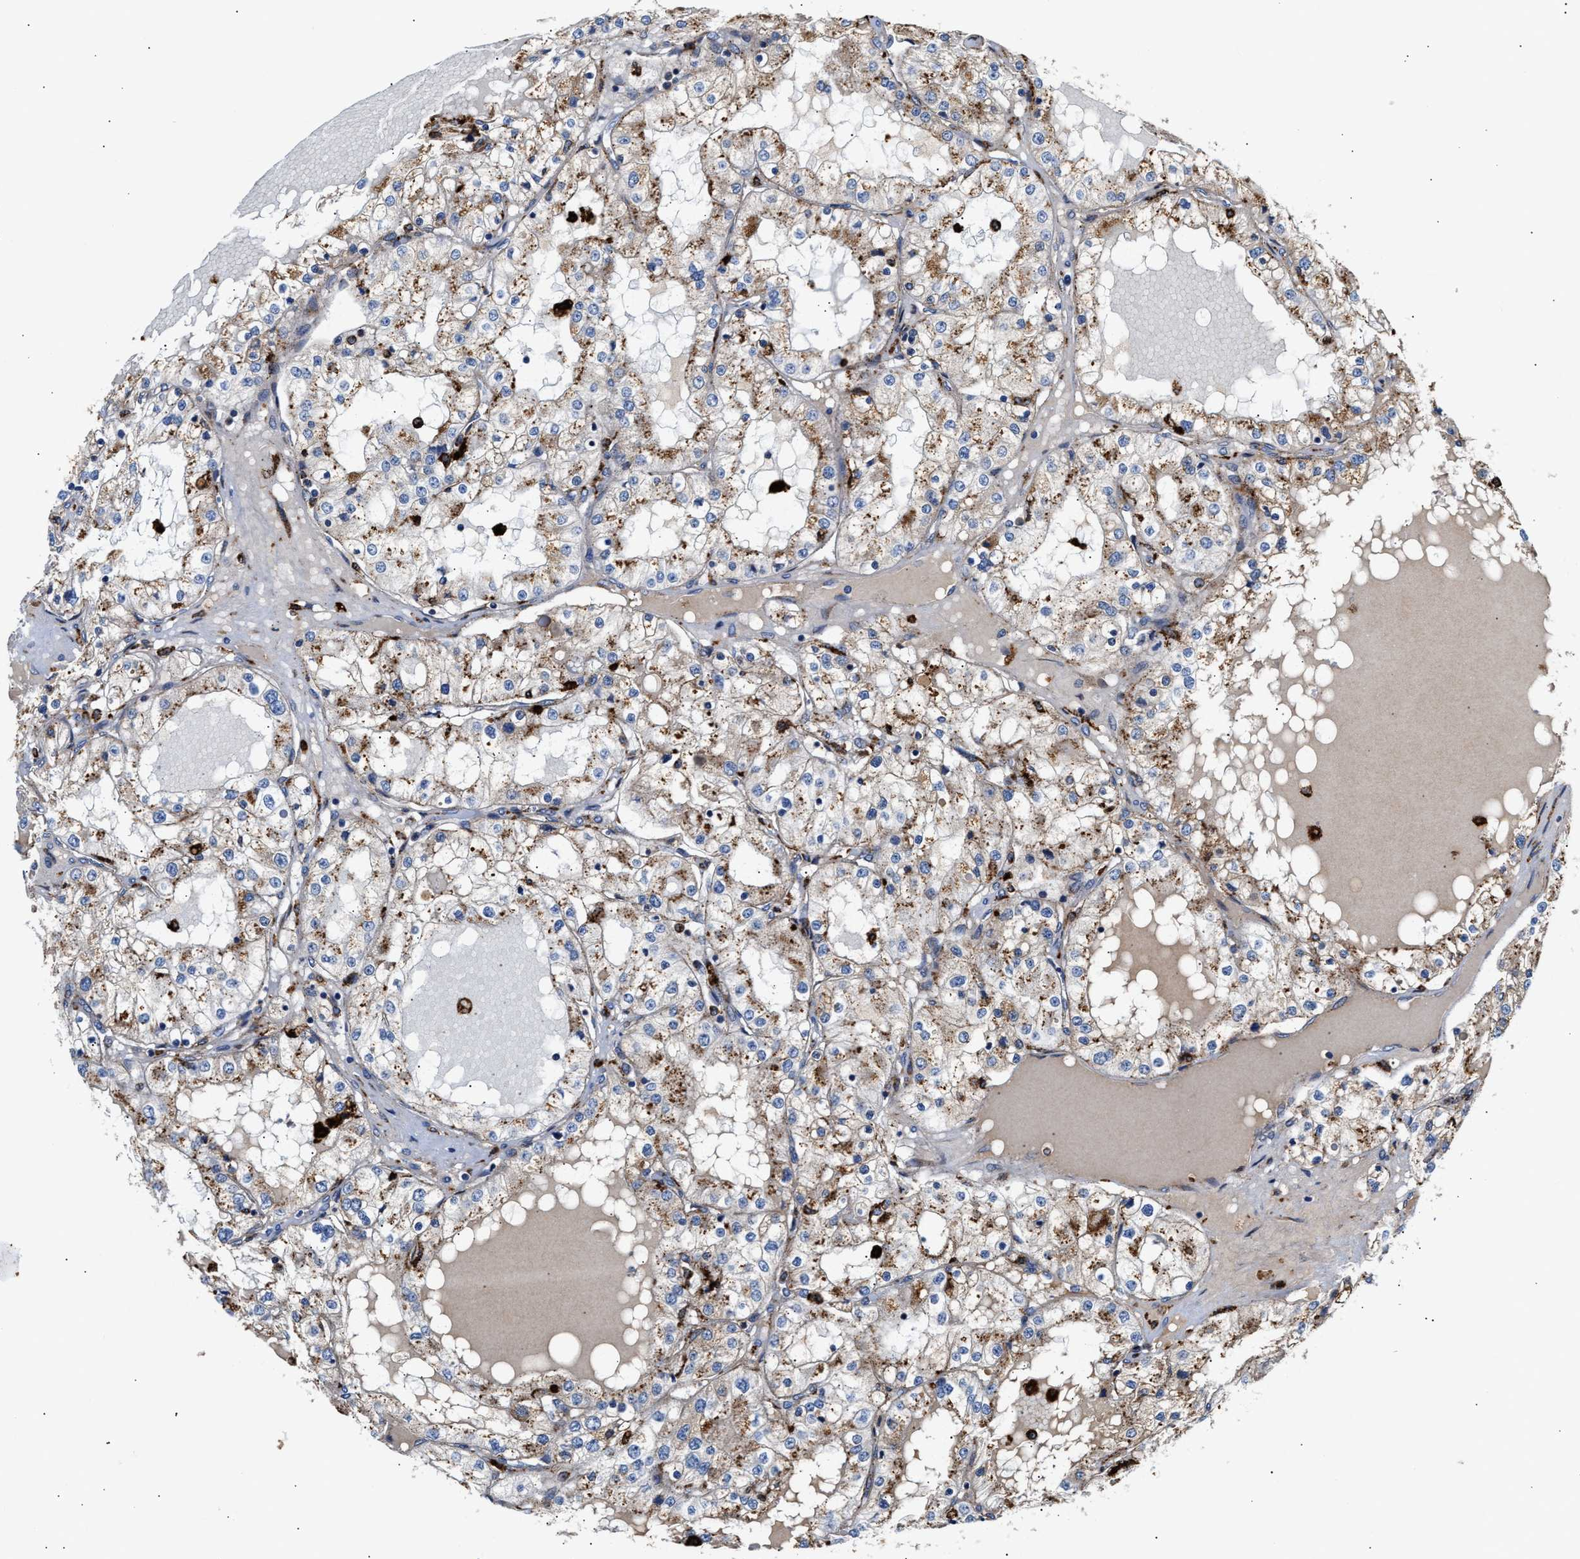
{"staining": {"intensity": "moderate", "quantity": ">75%", "location": "cytoplasmic/membranous"}, "tissue": "renal cancer", "cell_type": "Tumor cells", "image_type": "cancer", "snomed": [{"axis": "morphology", "description": "Adenocarcinoma, NOS"}, {"axis": "topography", "description": "Kidney"}], "caption": "A high-resolution micrograph shows immunohistochemistry (IHC) staining of renal adenocarcinoma, which displays moderate cytoplasmic/membranous staining in approximately >75% of tumor cells.", "gene": "CCDC146", "patient": {"sex": "male", "age": 68}}